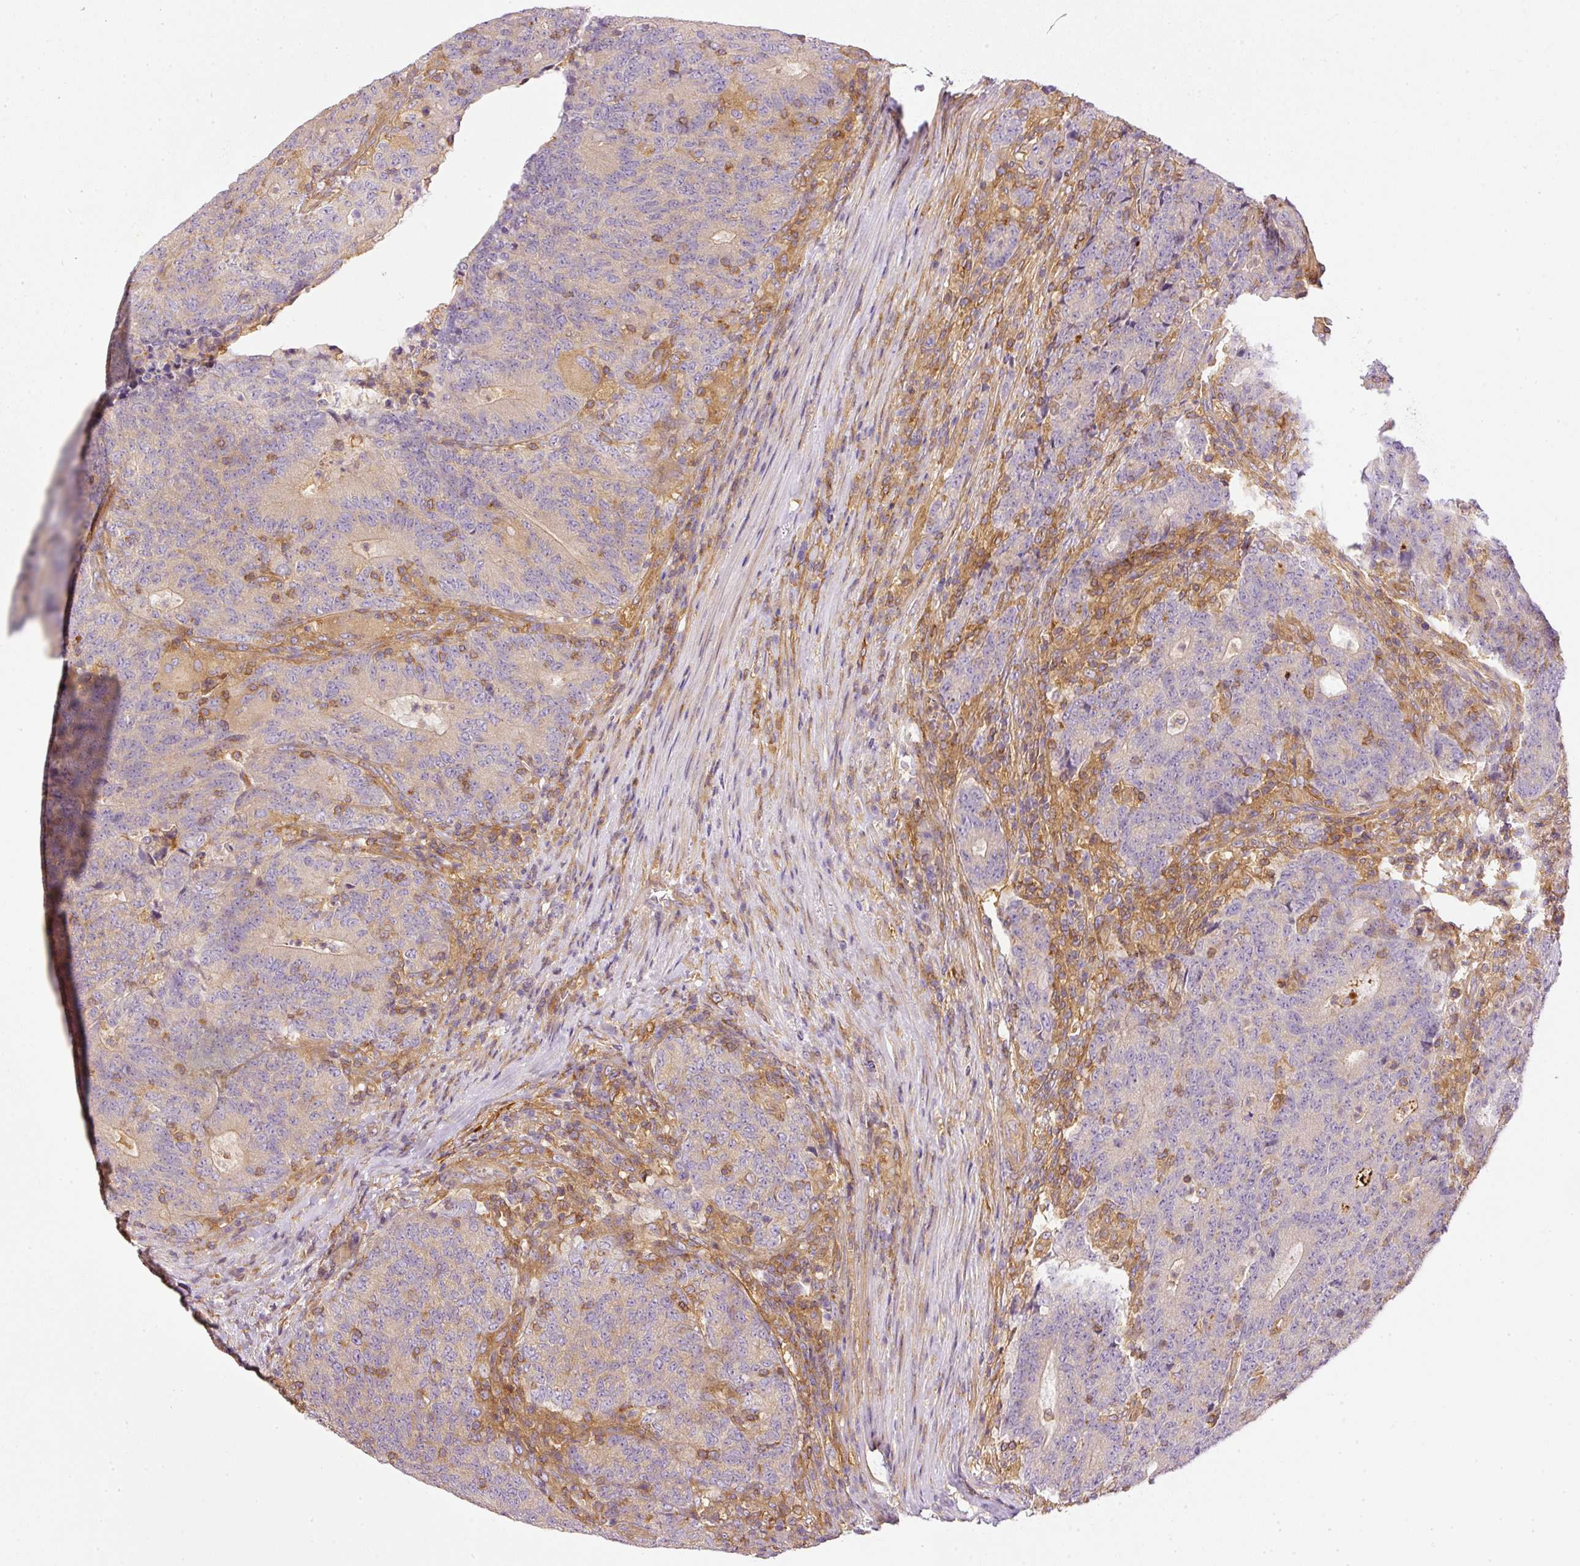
{"staining": {"intensity": "negative", "quantity": "none", "location": "none"}, "tissue": "colorectal cancer", "cell_type": "Tumor cells", "image_type": "cancer", "snomed": [{"axis": "morphology", "description": "Adenocarcinoma, NOS"}, {"axis": "topography", "description": "Colon"}], "caption": "An image of human colorectal cancer (adenocarcinoma) is negative for staining in tumor cells.", "gene": "TBC1D2B", "patient": {"sex": "female", "age": 75}}